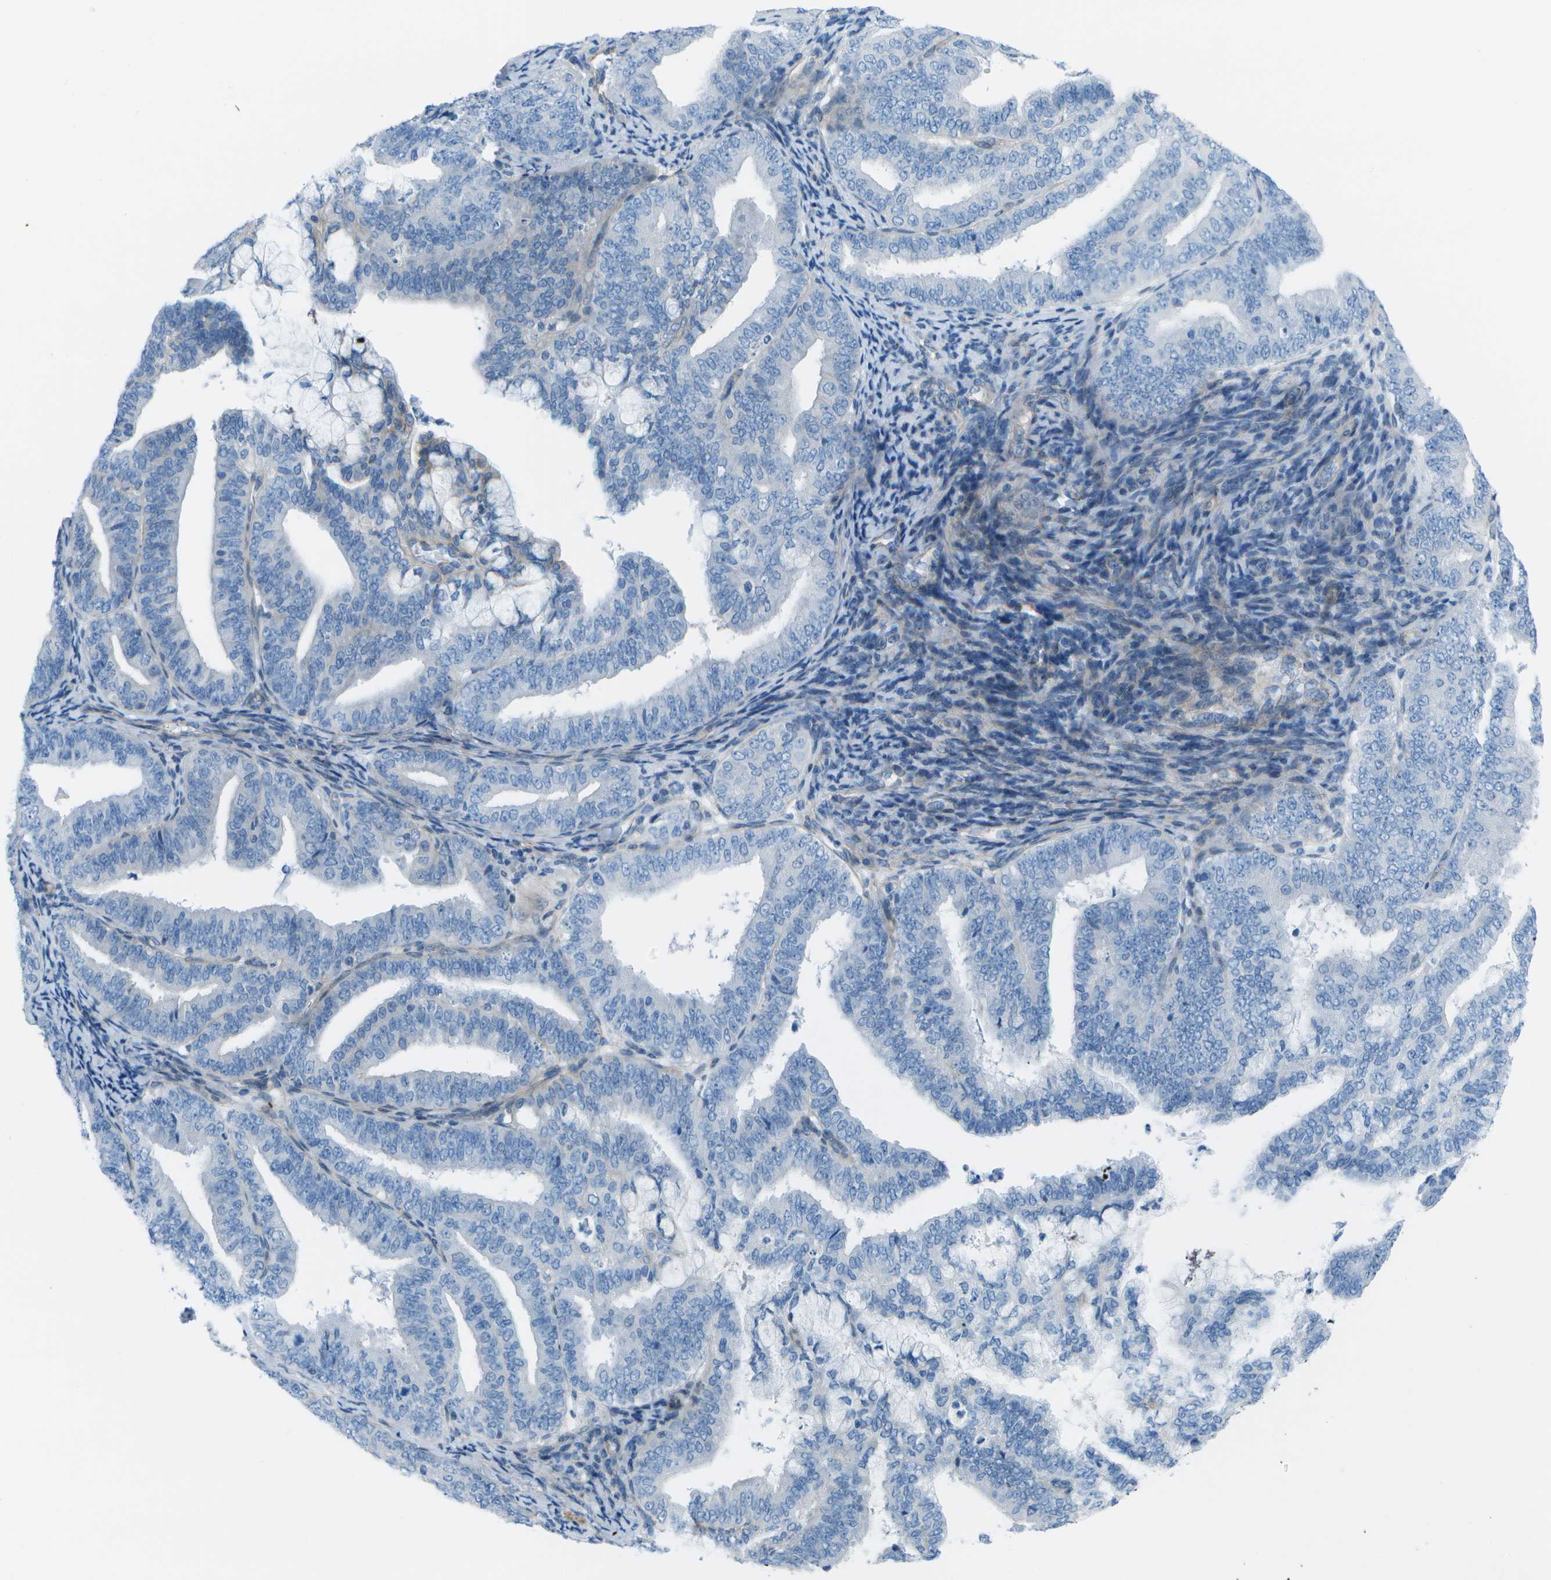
{"staining": {"intensity": "negative", "quantity": "none", "location": "none"}, "tissue": "endometrial cancer", "cell_type": "Tumor cells", "image_type": "cancer", "snomed": [{"axis": "morphology", "description": "Adenocarcinoma, NOS"}, {"axis": "topography", "description": "Endometrium"}], "caption": "An image of human endometrial cancer (adenocarcinoma) is negative for staining in tumor cells.", "gene": "SORBS3", "patient": {"sex": "female", "age": 63}}